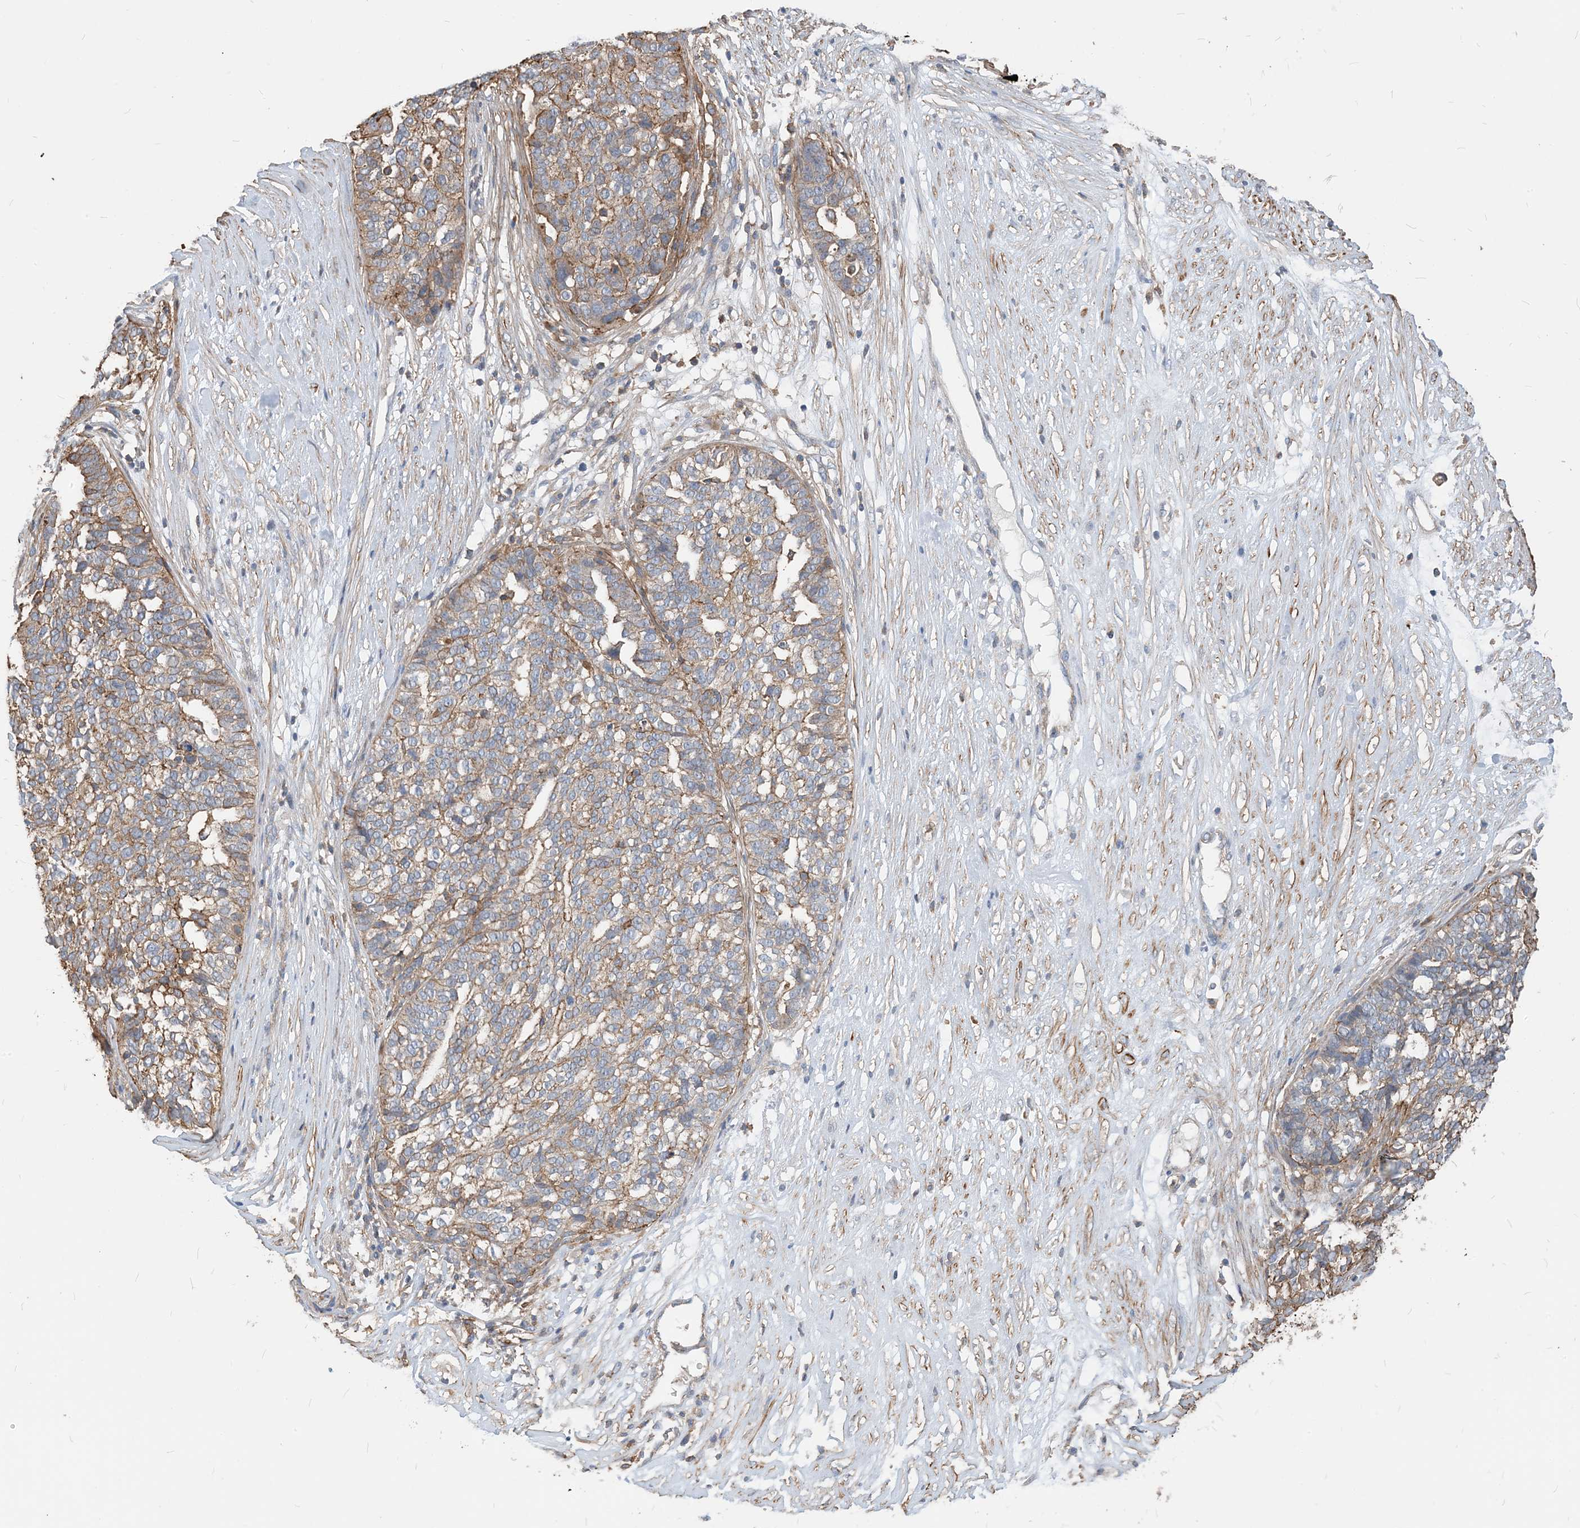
{"staining": {"intensity": "moderate", "quantity": "<25%", "location": "cytoplasmic/membranous"}, "tissue": "ovarian cancer", "cell_type": "Tumor cells", "image_type": "cancer", "snomed": [{"axis": "morphology", "description": "Cystadenocarcinoma, serous, NOS"}, {"axis": "topography", "description": "Ovary"}], "caption": "A brown stain shows moderate cytoplasmic/membranous positivity of a protein in serous cystadenocarcinoma (ovarian) tumor cells.", "gene": "PARVG", "patient": {"sex": "female", "age": 59}}